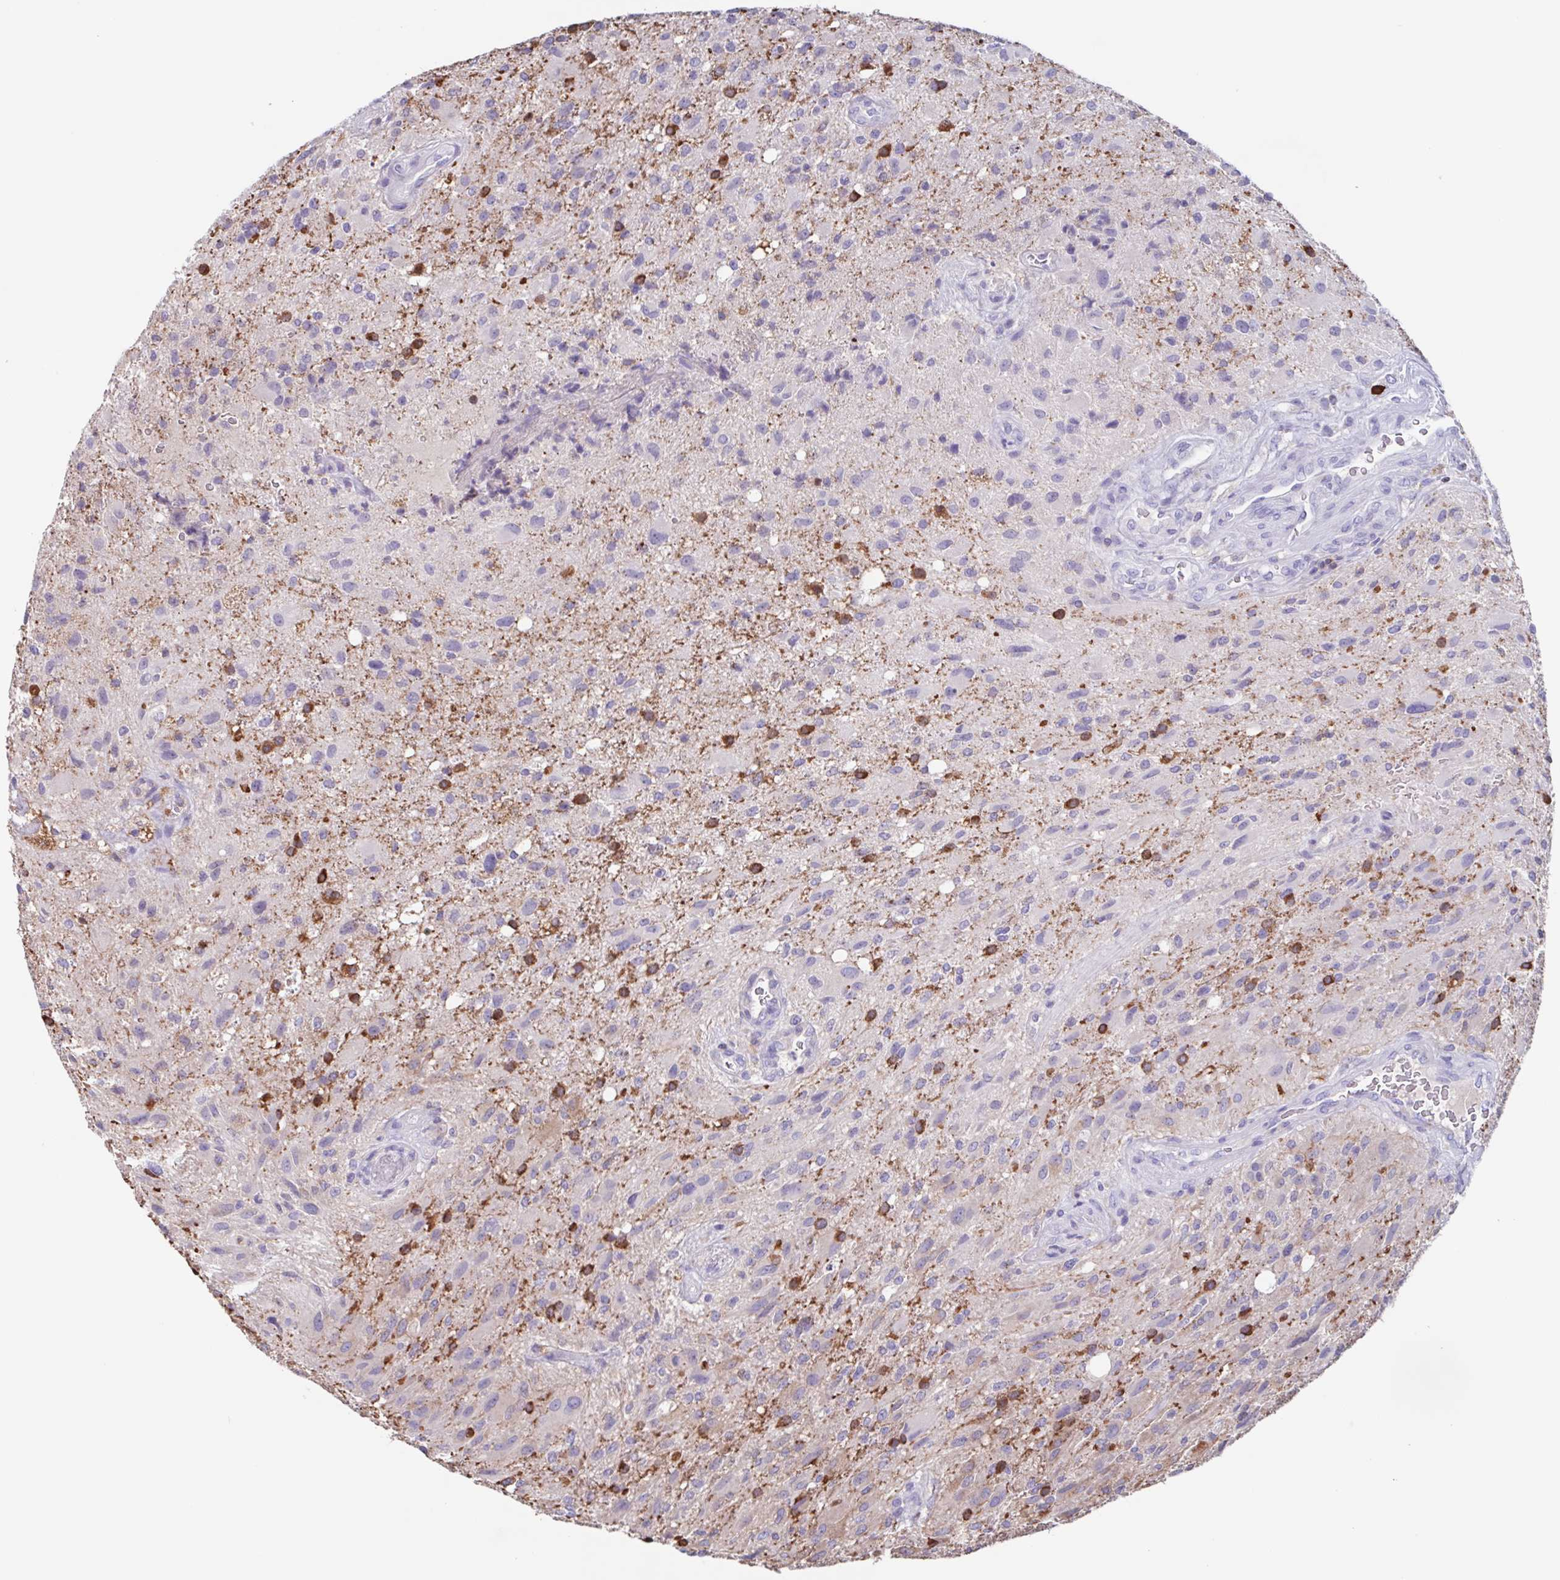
{"staining": {"intensity": "negative", "quantity": "none", "location": "none"}, "tissue": "glioma", "cell_type": "Tumor cells", "image_type": "cancer", "snomed": [{"axis": "morphology", "description": "Glioma, malignant, High grade"}, {"axis": "topography", "description": "Brain"}], "caption": "A micrograph of malignant glioma (high-grade) stained for a protein displays no brown staining in tumor cells.", "gene": "TPD52", "patient": {"sex": "male", "age": 53}}